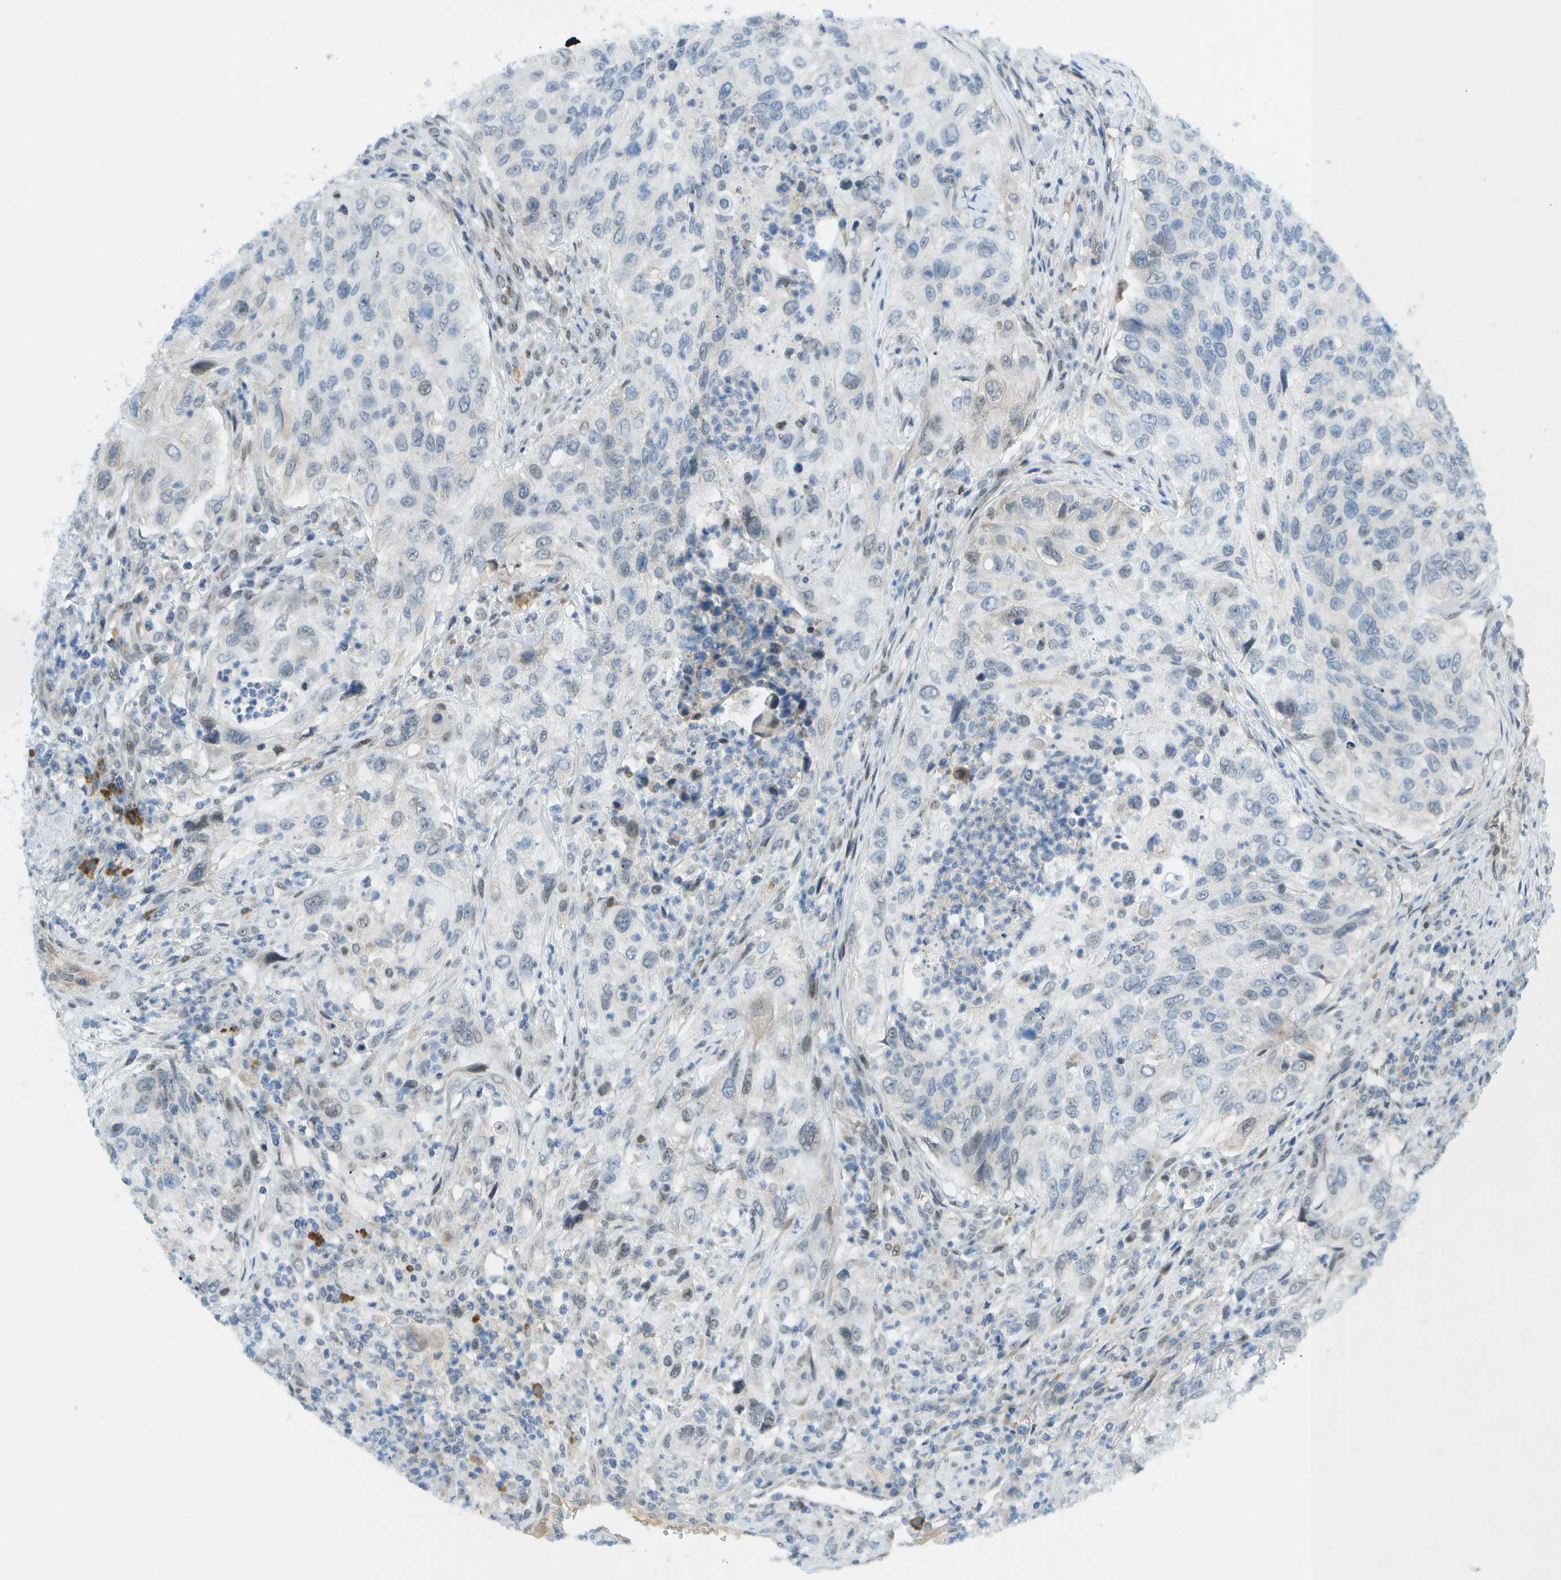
{"staining": {"intensity": "negative", "quantity": "none", "location": "none"}, "tissue": "urothelial cancer", "cell_type": "Tumor cells", "image_type": "cancer", "snomed": [{"axis": "morphology", "description": "Urothelial carcinoma, High grade"}, {"axis": "topography", "description": "Urinary bladder"}], "caption": "Immunohistochemical staining of urothelial cancer shows no significant staining in tumor cells. Nuclei are stained in blue.", "gene": "CACNB4", "patient": {"sex": "female", "age": 60}}